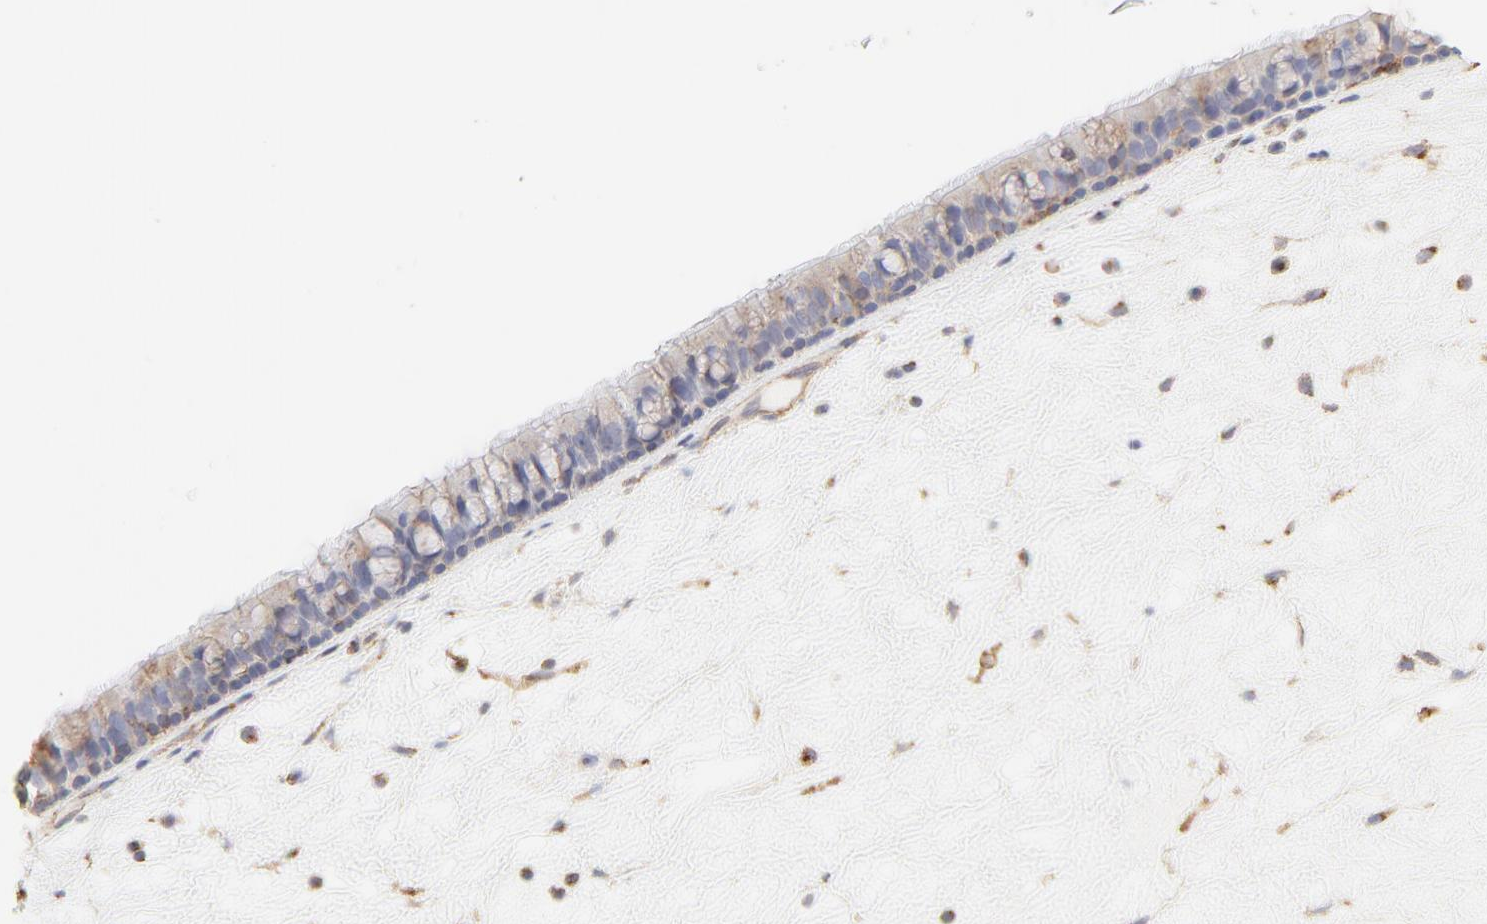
{"staining": {"intensity": "moderate", "quantity": "25%-75%", "location": "cytoplasmic/membranous"}, "tissue": "nasopharynx", "cell_type": "Respiratory epithelial cells", "image_type": "normal", "snomed": [{"axis": "morphology", "description": "Normal tissue, NOS"}, {"axis": "topography", "description": "Nasopharynx"}], "caption": "Normal nasopharynx reveals moderate cytoplasmic/membranous positivity in approximately 25%-75% of respiratory epithelial cells.", "gene": "CLTB", "patient": {"sex": "female", "age": 78}}